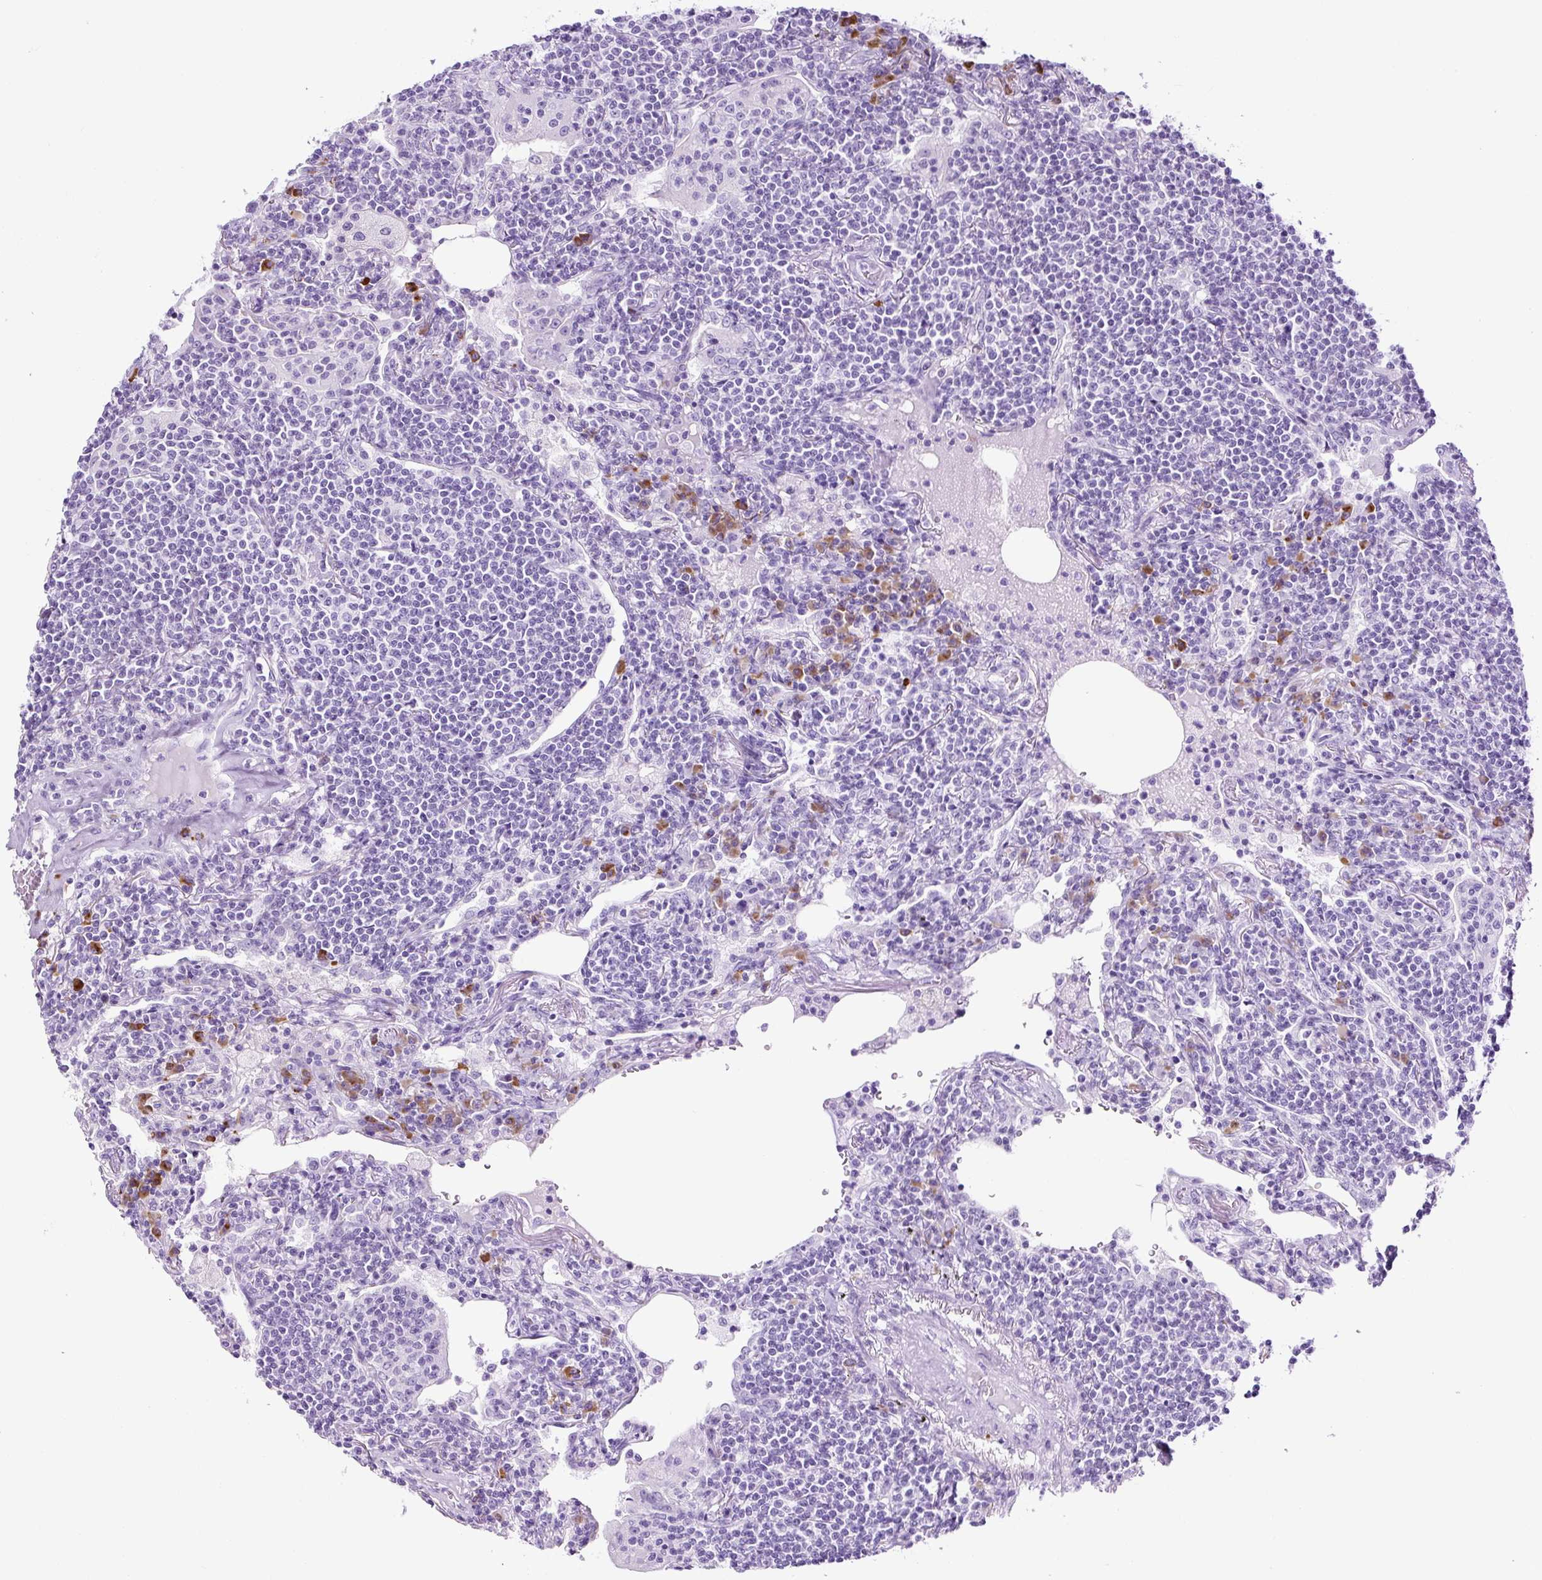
{"staining": {"intensity": "negative", "quantity": "none", "location": "none"}, "tissue": "lymphoma", "cell_type": "Tumor cells", "image_type": "cancer", "snomed": [{"axis": "morphology", "description": "Malignant lymphoma, non-Hodgkin's type, Low grade"}, {"axis": "topography", "description": "Lung"}], "caption": "DAB (3,3'-diaminobenzidine) immunohistochemical staining of human low-grade malignant lymphoma, non-Hodgkin's type exhibits no significant staining in tumor cells.", "gene": "RNF212B", "patient": {"sex": "female", "age": 71}}